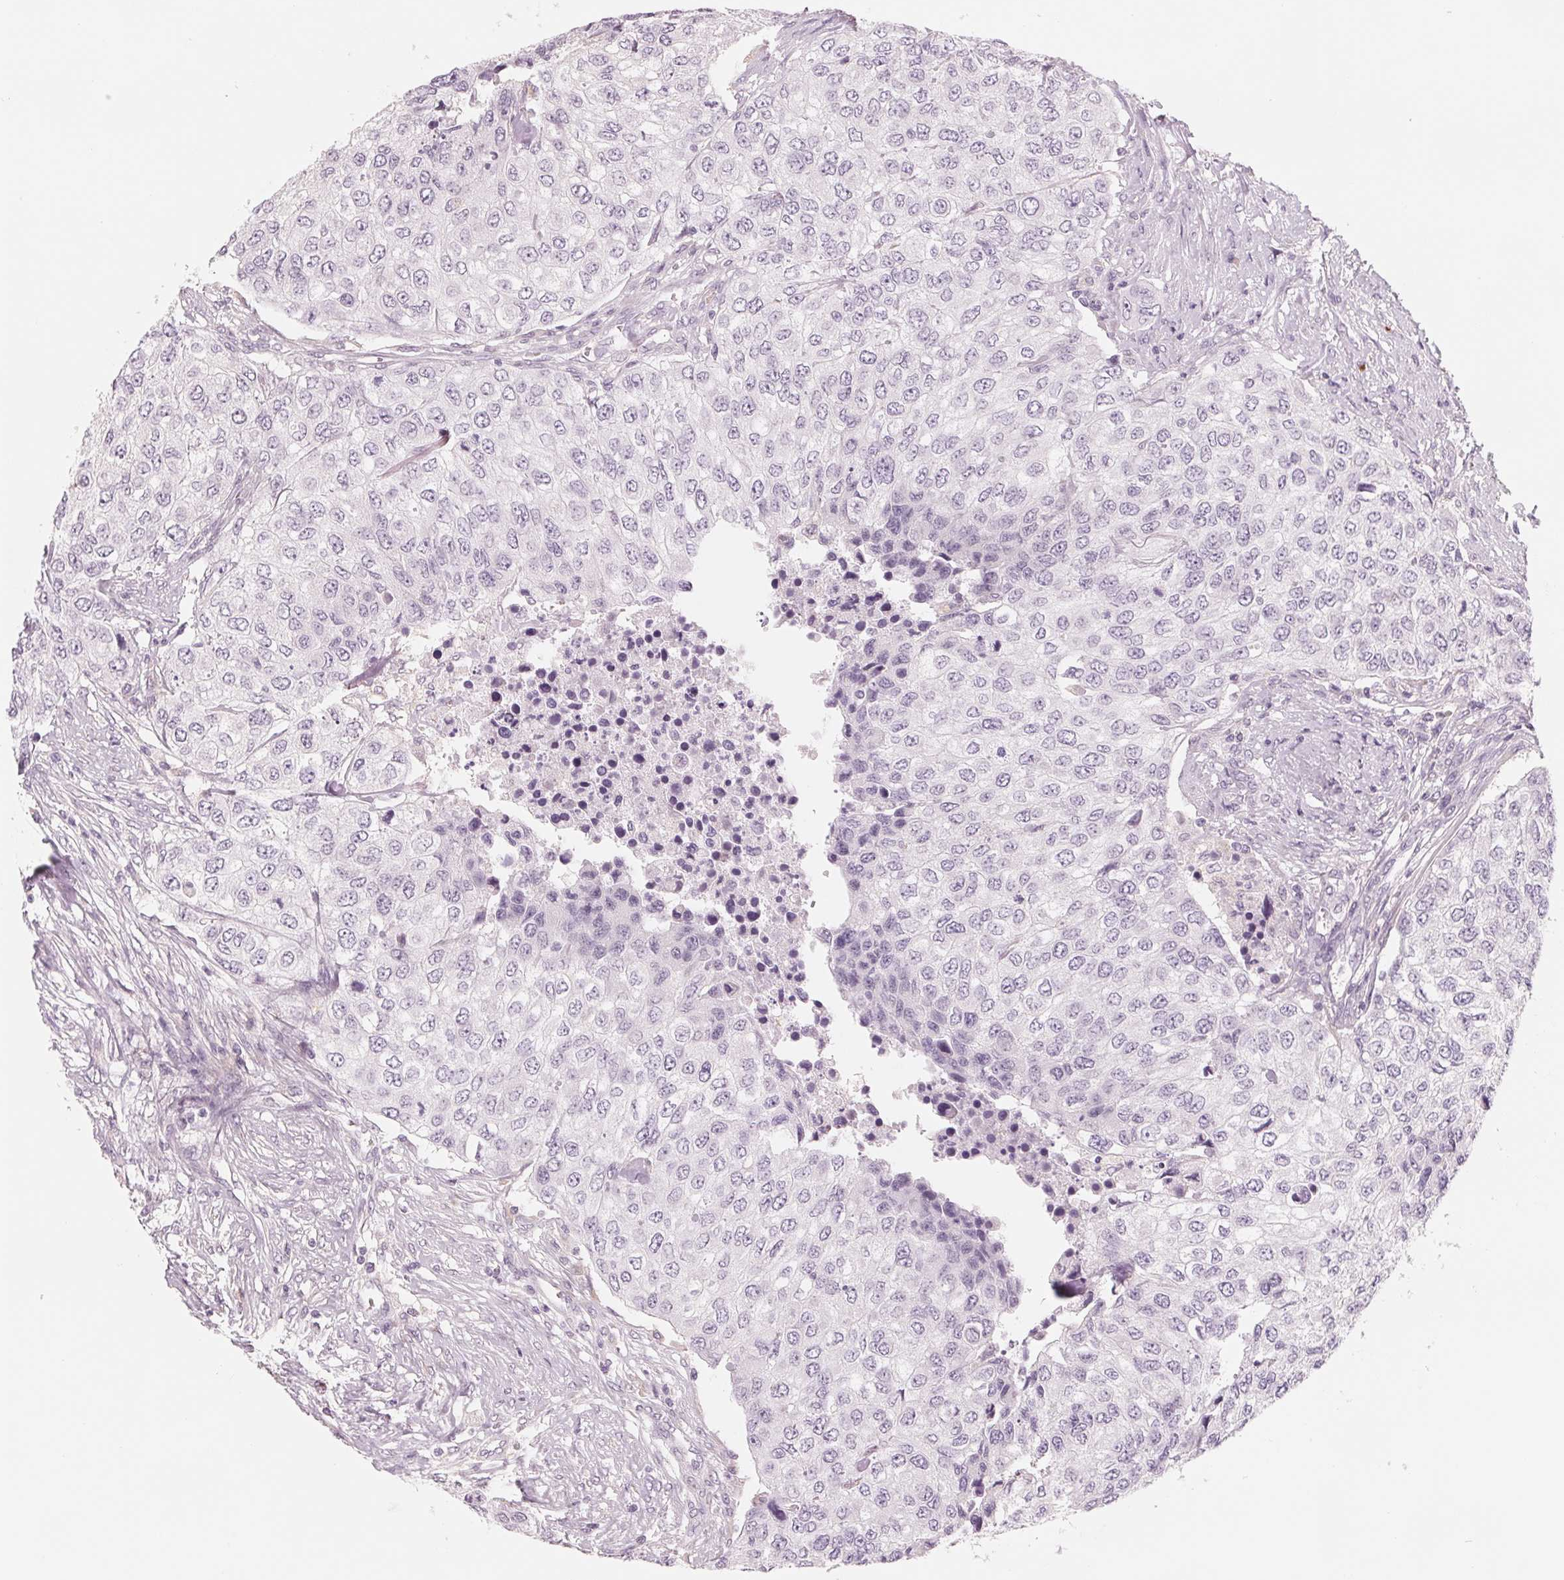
{"staining": {"intensity": "negative", "quantity": "none", "location": "none"}, "tissue": "urothelial cancer", "cell_type": "Tumor cells", "image_type": "cancer", "snomed": [{"axis": "morphology", "description": "Urothelial carcinoma, High grade"}, {"axis": "topography", "description": "Urinary bladder"}], "caption": "This image is of high-grade urothelial carcinoma stained with immunohistochemistry to label a protein in brown with the nuclei are counter-stained blue. There is no positivity in tumor cells. (Immunohistochemistry, brightfield microscopy, high magnification).", "gene": "IL9R", "patient": {"sex": "female", "age": 78}}